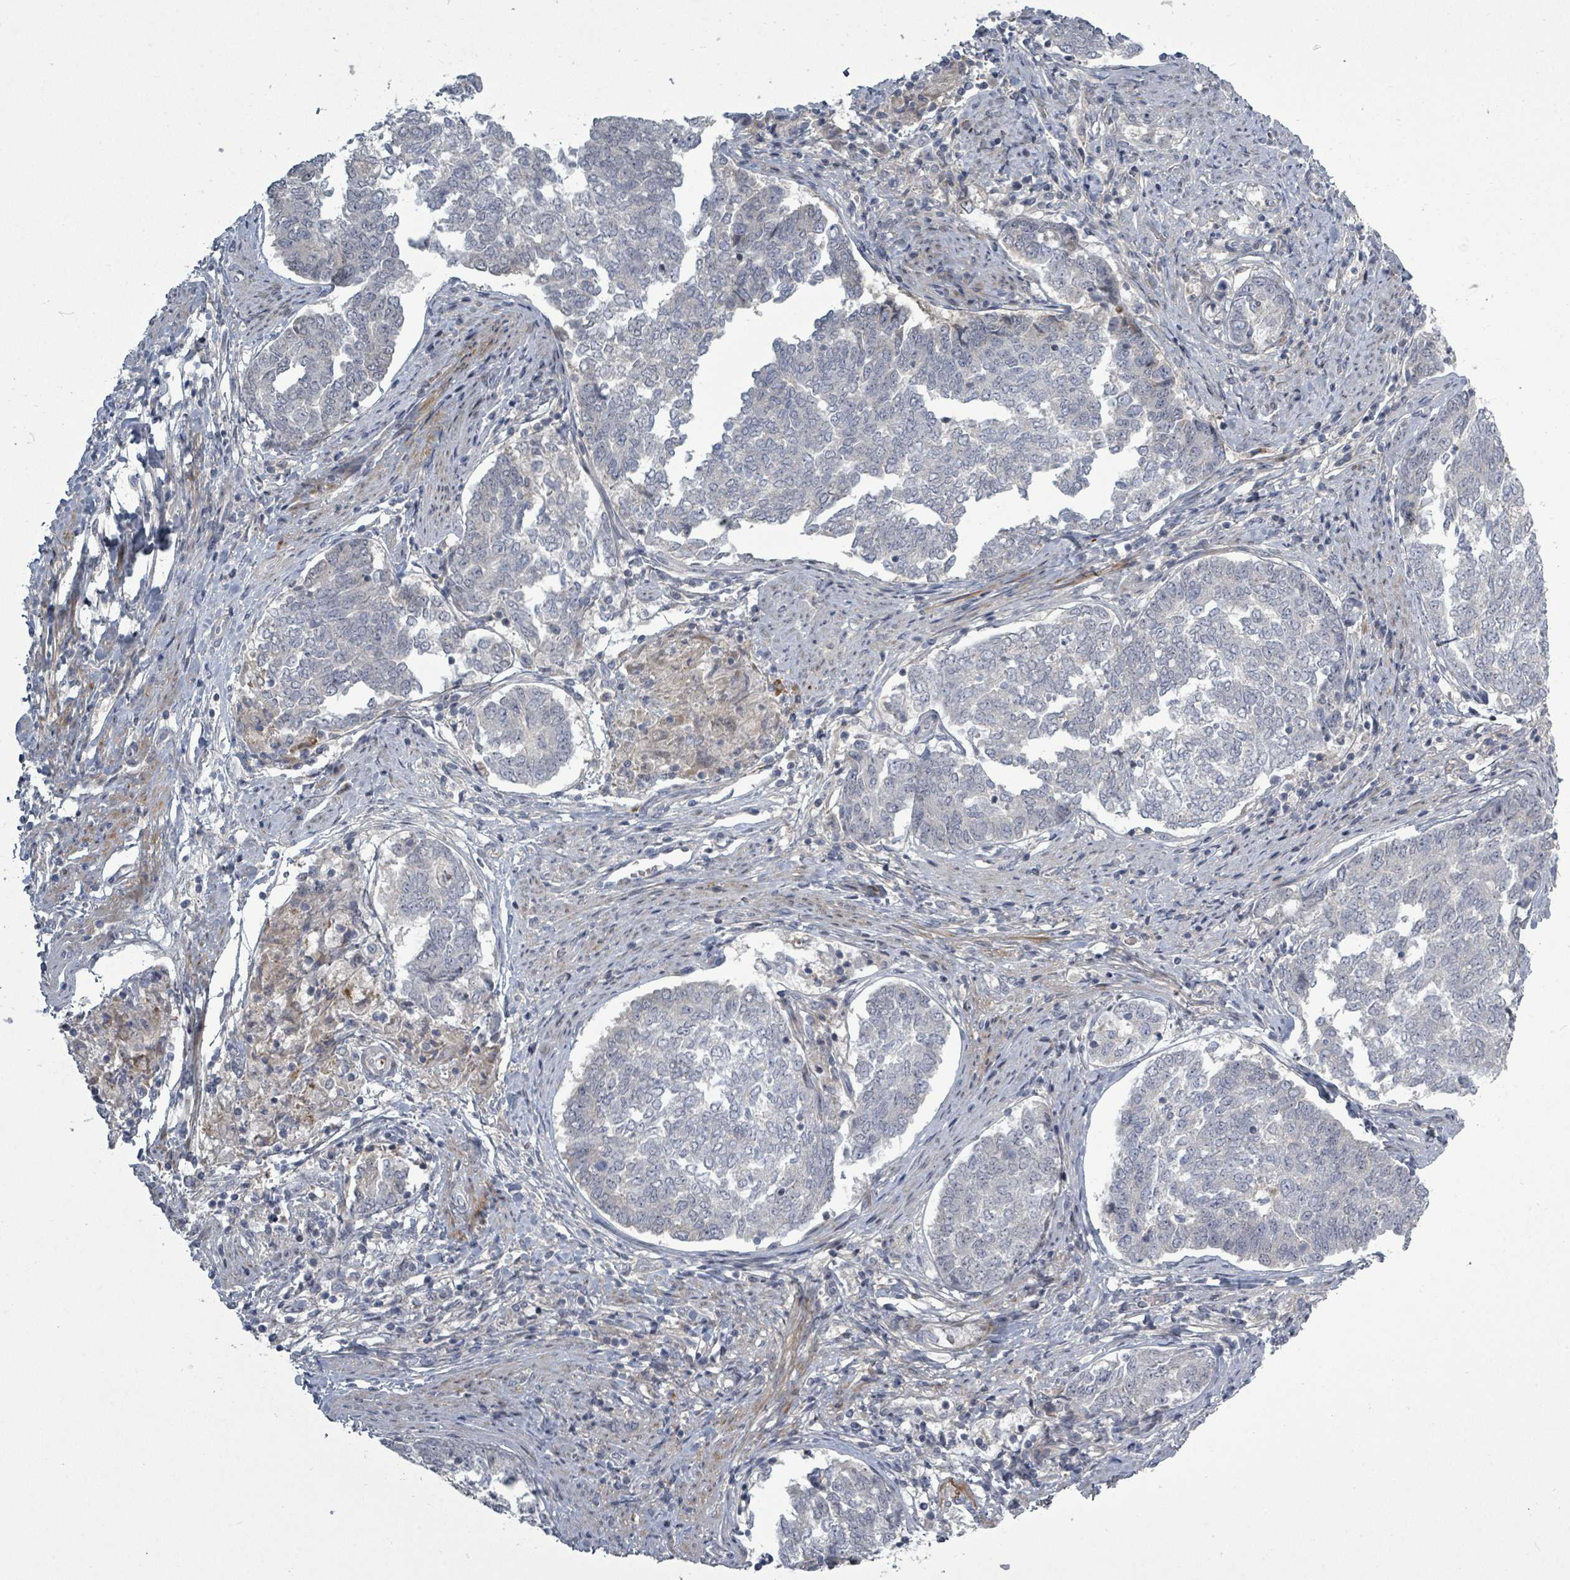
{"staining": {"intensity": "negative", "quantity": "none", "location": "none"}, "tissue": "endometrial cancer", "cell_type": "Tumor cells", "image_type": "cancer", "snomed": [{"axis": "morphology", "description": "Adenocarcinoma, NOS"}, {"axis": "topography", "description": "Endometrium"}], "caption": "This photomicrograph is of endometrial cancer (adenocarcinoma) stained with IHC to label a protein in brown with the nuclei are counter-stained blue. There is no positivity in tumor cells. The staining is performed using DAB brown chromogen with nuclei counter-stained in using hematoxylin.", "gene": "LEFTY2", "patient": {"sex": "female", "age": 80}}